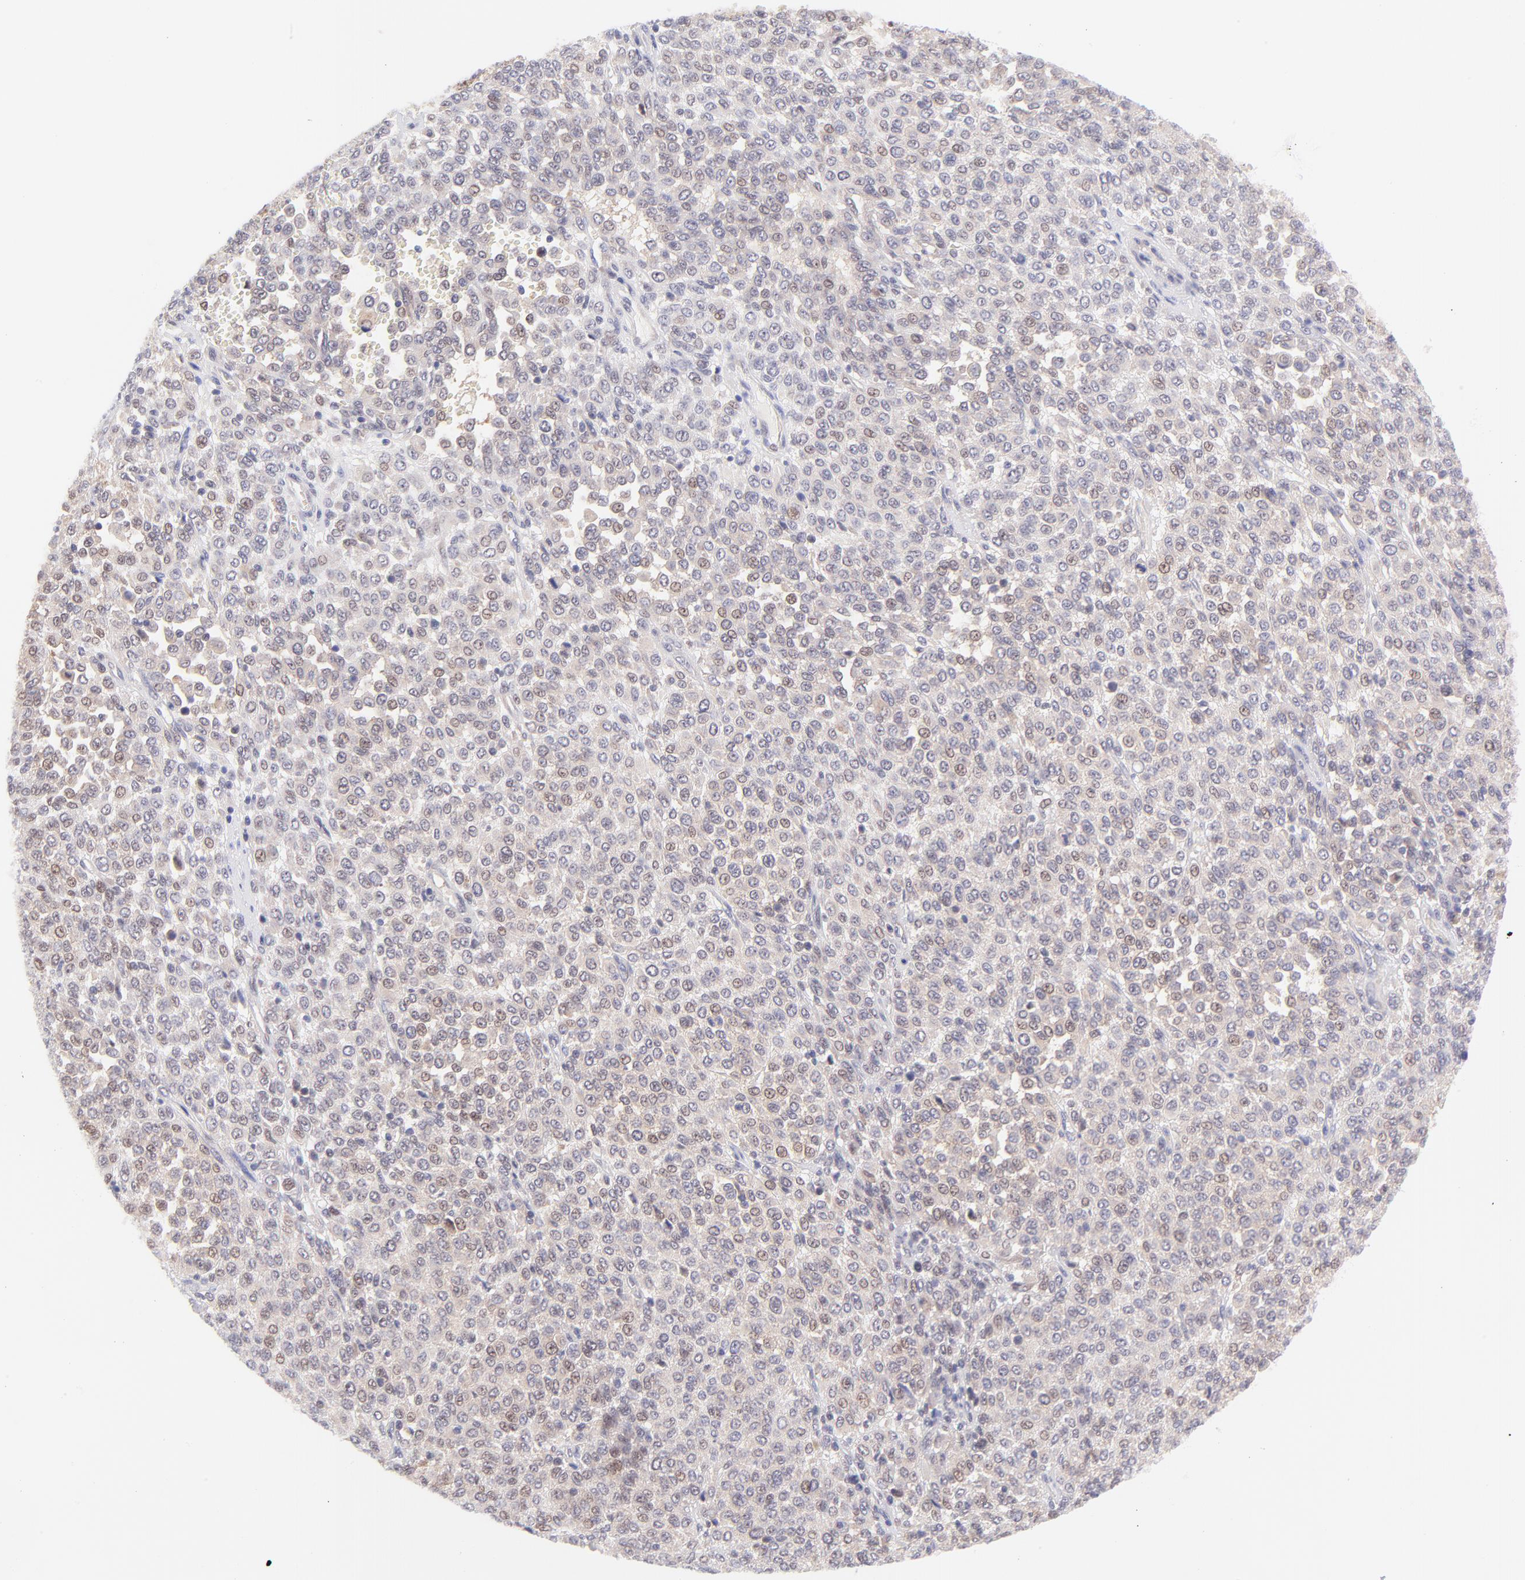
{"staining": {"intensity": "weak", "quantity": "25%-75%", "location": "nuclear"}, "tissue": "melanoma", "cell_type": "Tumor cells", "image_type": "cancer", "snomed": [{"axis": "morphology", "description": "Malignant melanoma, Metastatic site"}, {"axis": "topography", "description": "Pancreas"}], "caption": "Malignant melanoma (metastatic site) stained with a protein marker displays weak staining in tumor cells.", "gene": "PBDC1", "patient": {"sex": "female", "age": 30}}